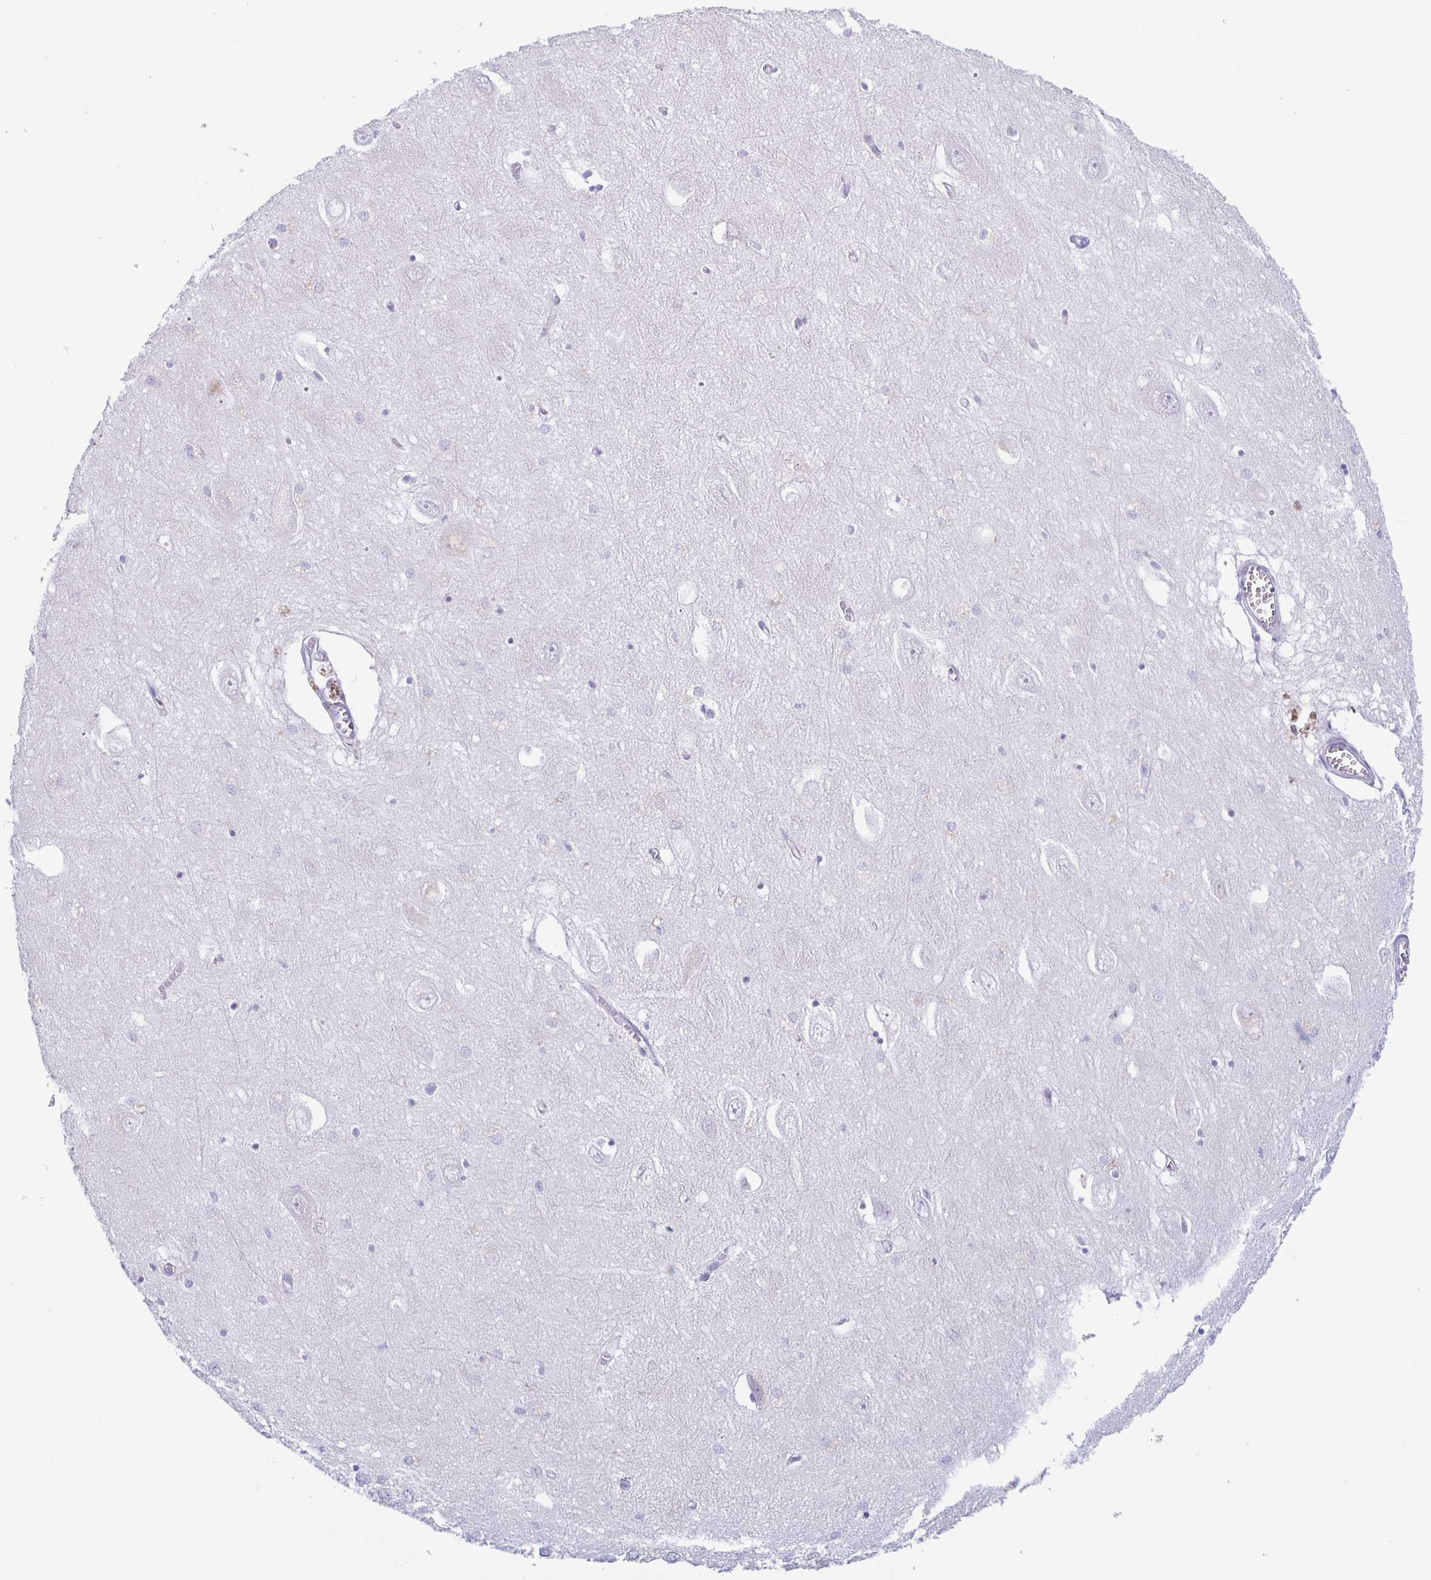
{"staining": {"intensity": "negative", "quantity": "none", "location": "none"}, "tissue": "hippocampus", "cell_type": "Glial cells", "image_type": "normal", "snomed": [{"axis": "morphology", "description": "Normal tissue, NOS"}, {"axis": "topography", "description": "Hippocampus"}], "caption": "Benign hippocampus was stained to show a protein in brown. There is no significant positivity in glial cells. (DAB IHC, high magnification).", "gene": "TGIF2LX", "patient": {"sex": "female", "age": 64}}